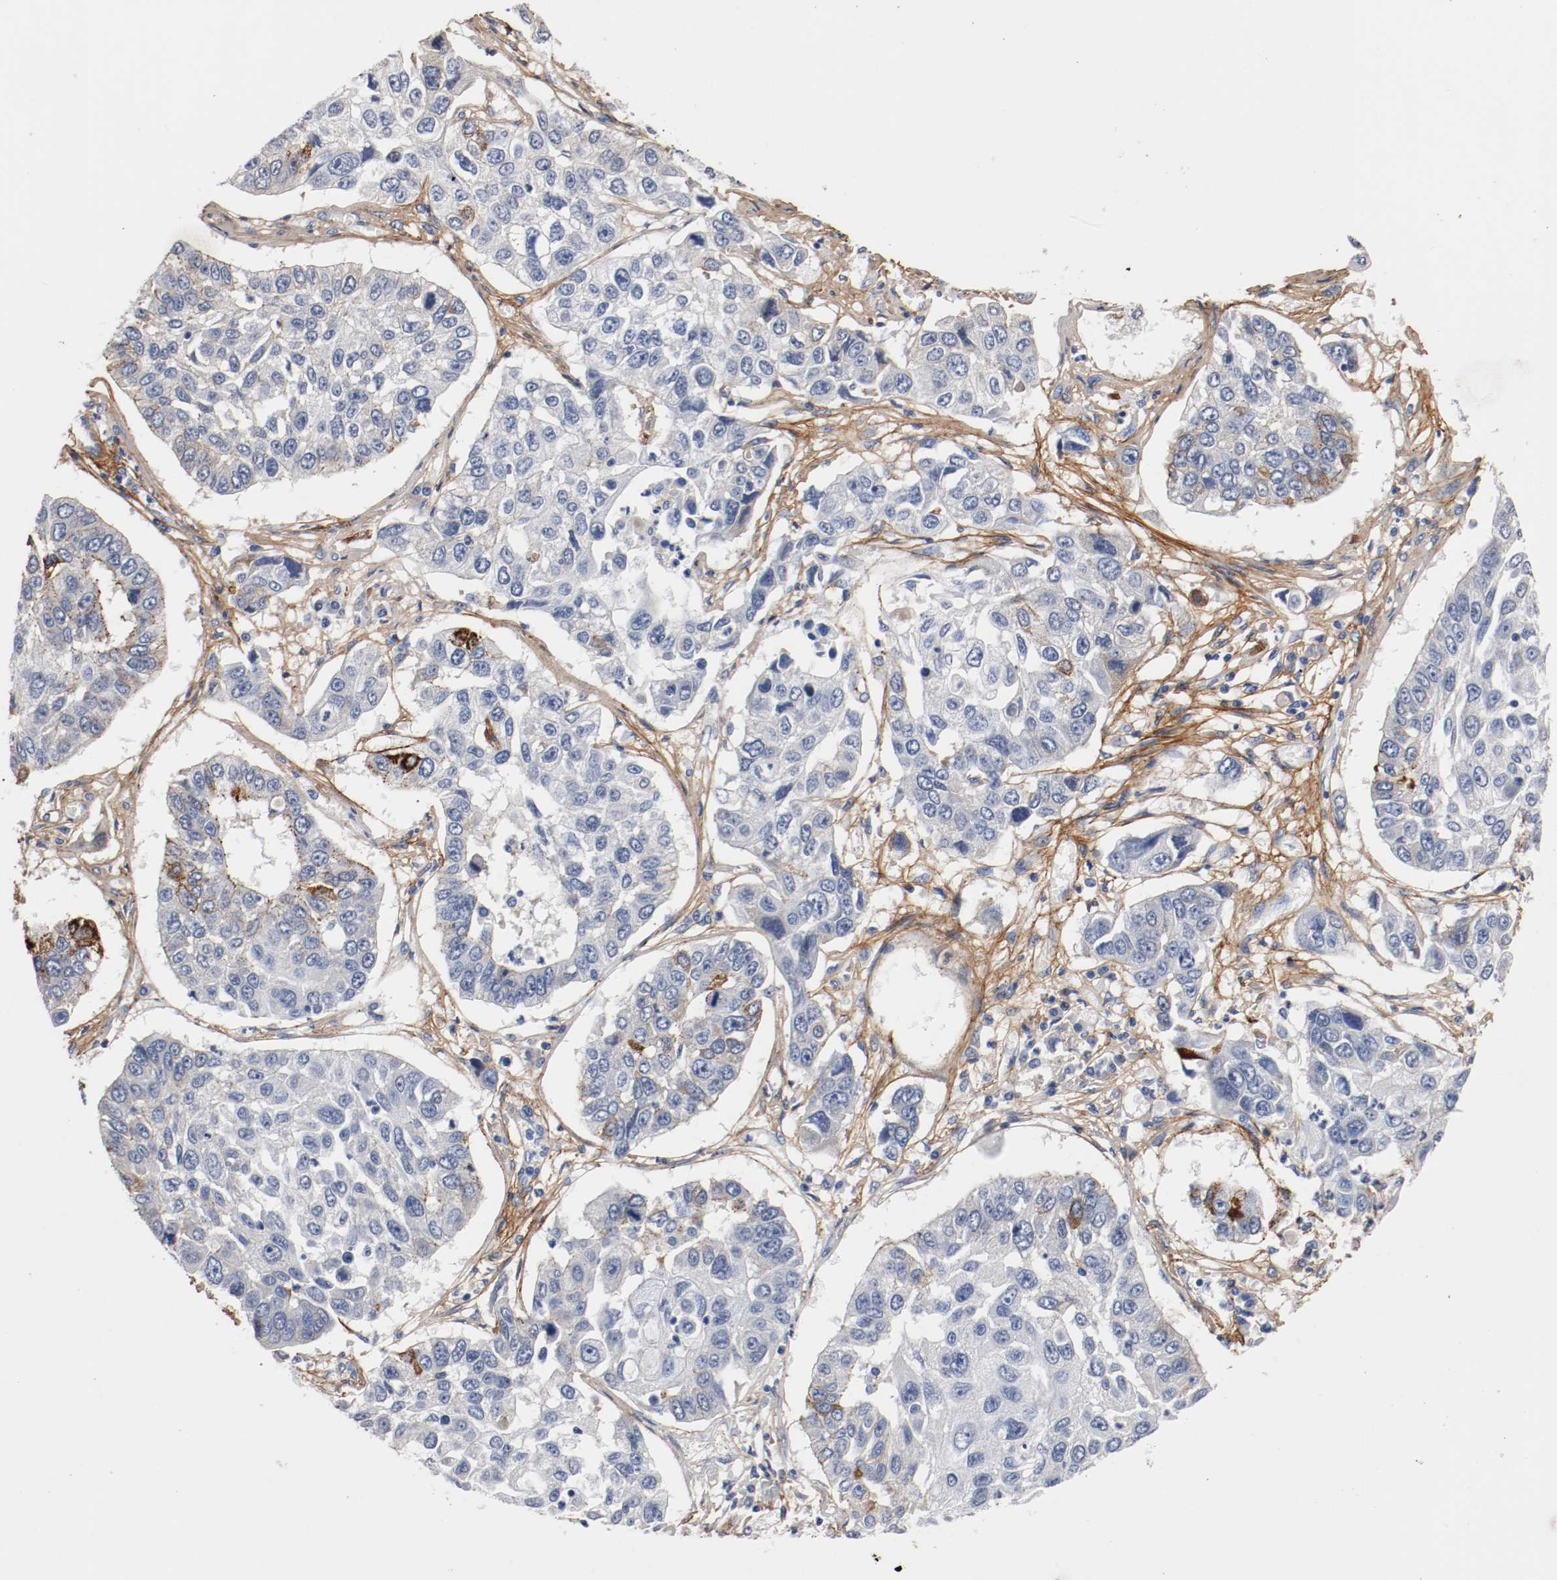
{"staining": {"intensity": "negative", "quantity": "none", "location": "none"}, "tissue": "lung cancer", "cell_type": "Tumor cells", "image_type": "cancer", "snomed": [{"axis": "morphology", "description": "Squamous cell carcinoma, NOS"}, {"axis": "topography", "description": "Lung"}], "caption": "High power microscopy photomicrograph of an IHC image of lung cancer, revealing no significant expression in tumor cells.", "gene": "TNC", "patient": {"sex": "male", "age": 71}}